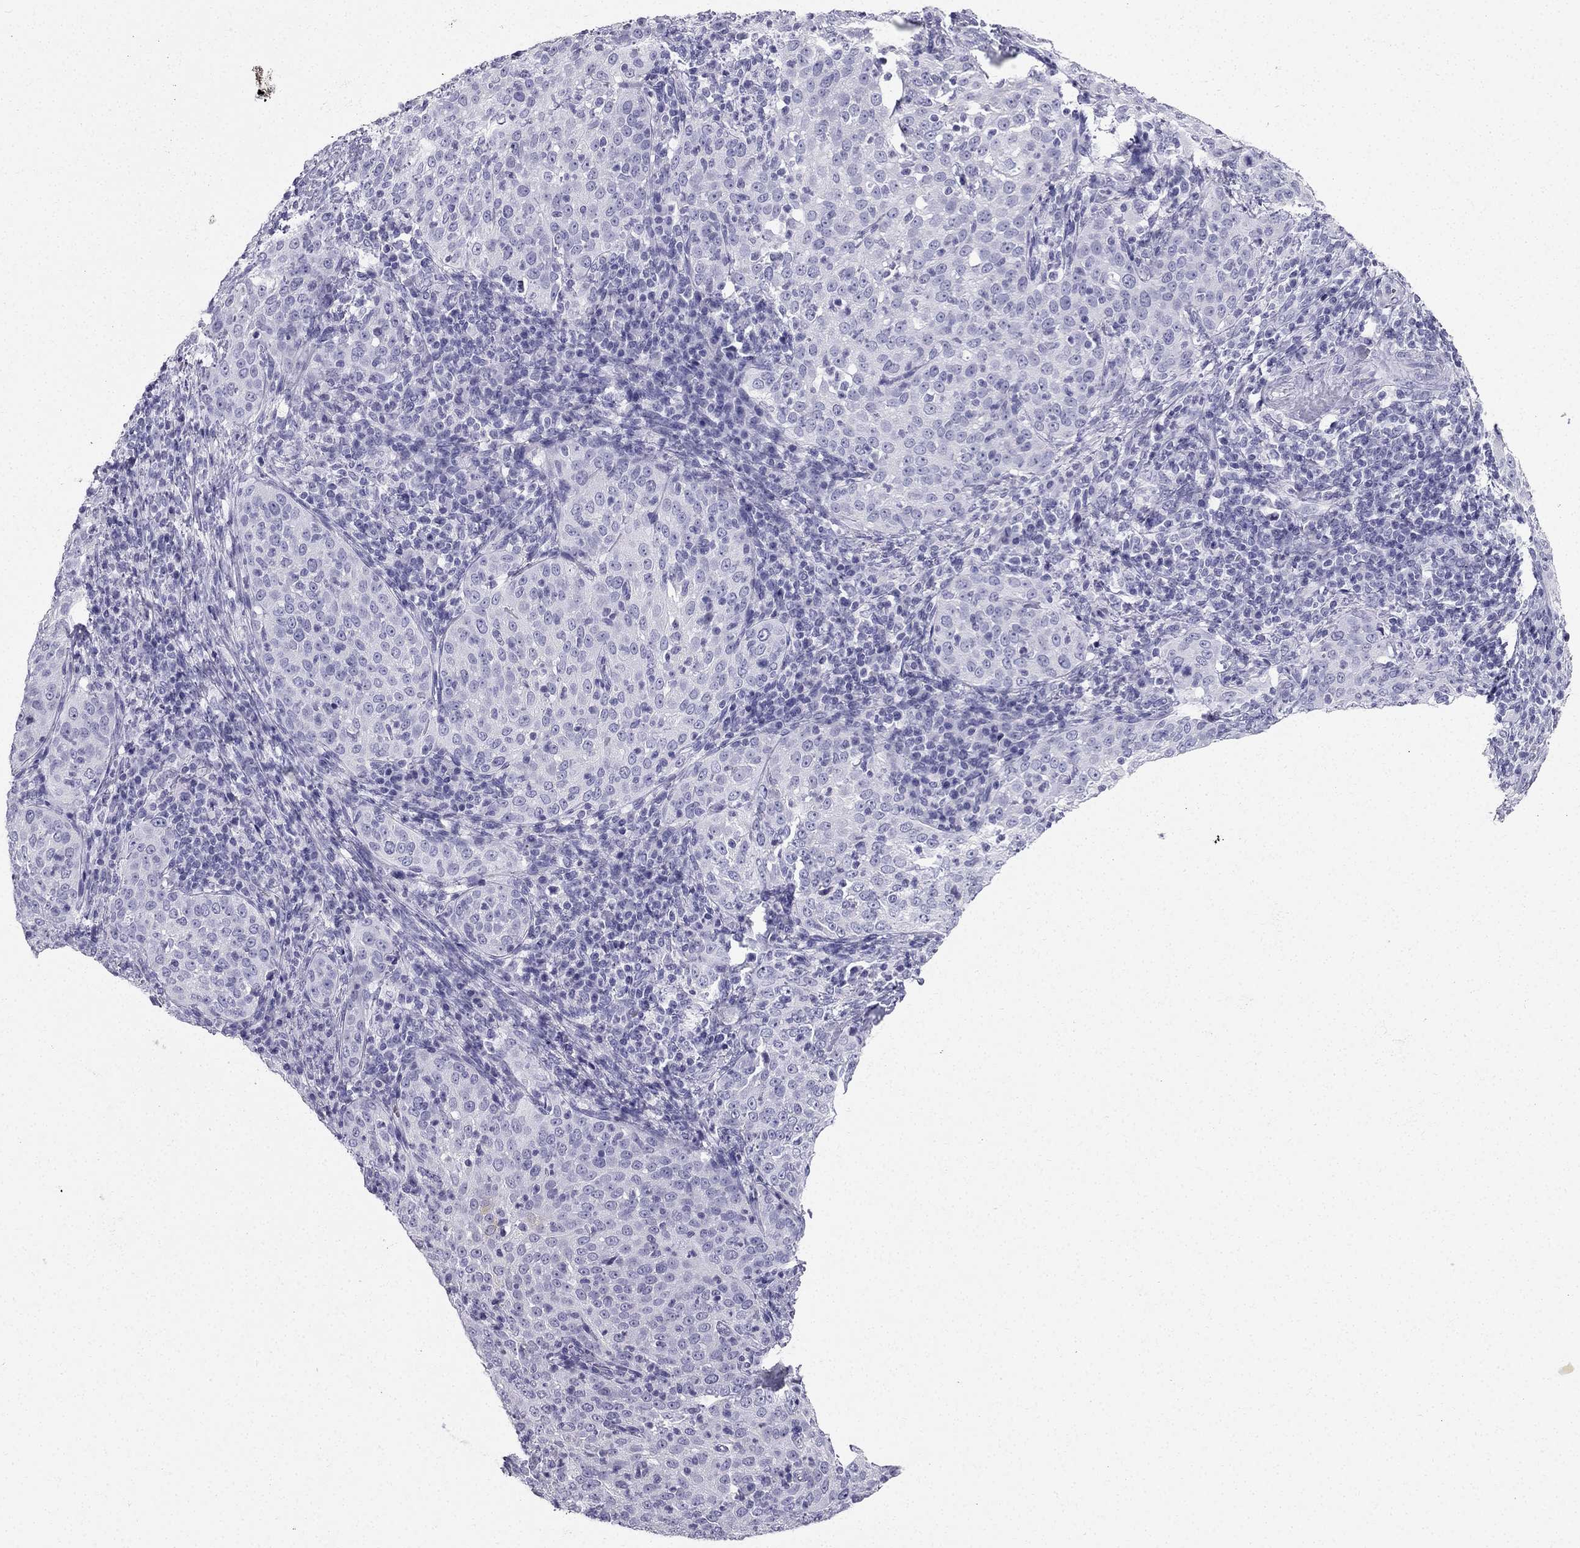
{"staining": {"intensity": "negative", "quantity": "none", "location": "none"}, "tissue": "cervical cancer", "cell_type": "Tumor cells", "image_type": "cancer", "snomed": [{"axis": "morphology", "description": "Squamous cell carcinoma, NOS"}, {"axis": "topography", "description": "Cervix"}], "caption": "The photomicrograph reveals no staining of tumor cells in cervical squamous cell carcinoma.", "gene": "TFF3", "patient": {"sex": "female", "age": 51}}